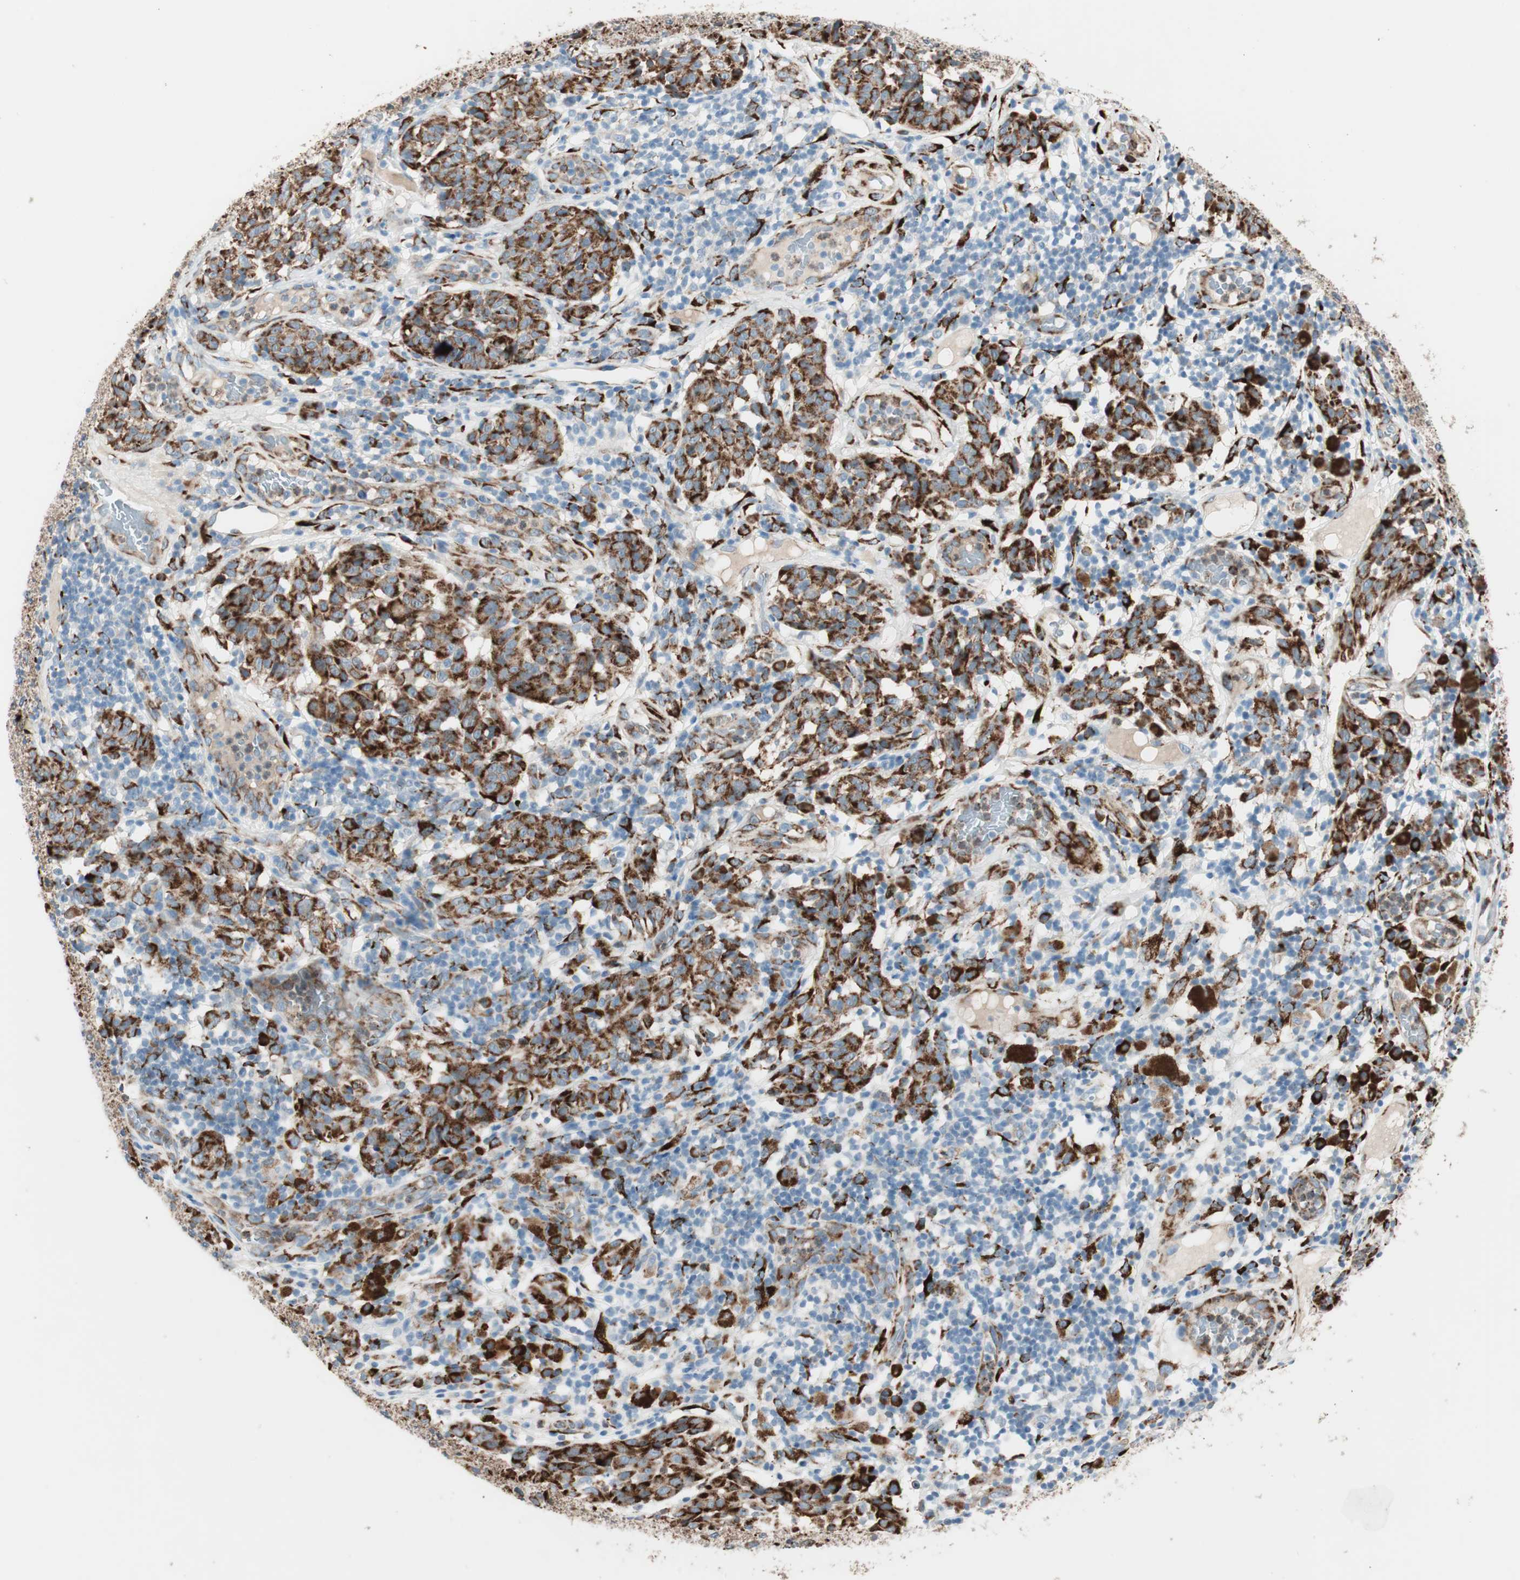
{"staining": {"intensity": "strong", "quantity": ">75%", "location": "cytoplasmic/membranous"}, "tissue": "melanoma", "cell_type": "Tumor cells", "image_type": "cancer", "snomed": [{"axis": "morphology", "description": "Malignant melanoma, NOS"}, {"axis": "topography", "description": "Skin"}], "caption": "Immunohistochemical staining of malignant melanoma shows high levels of strong cytoplasmic/membranous protein expression in about >75% of tumor cells.", "gene": "P4HTM", "patient": {"sex": "female", "age": 46}}